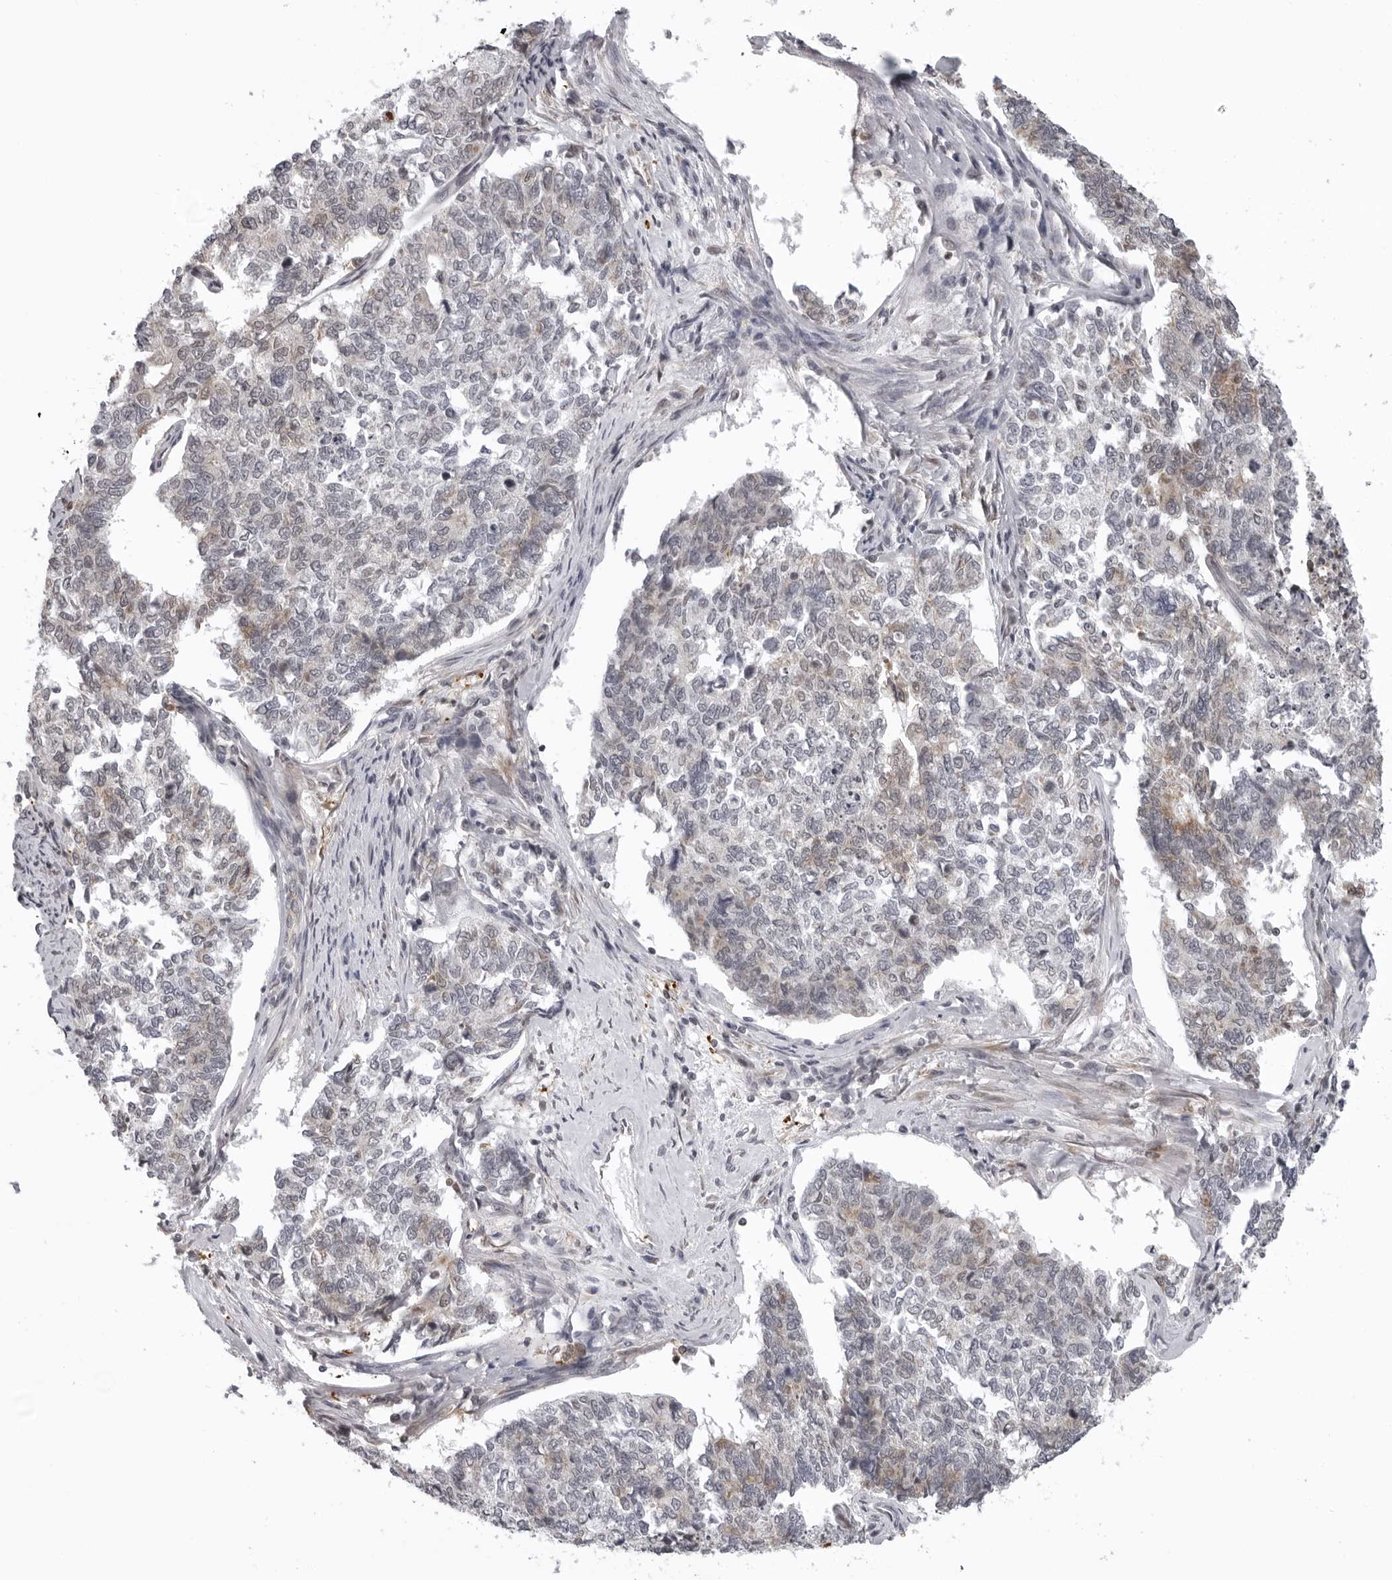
{"staining": {"intensity": "weak", "quantity": "<25%", "location": "cytoplasmic/membranous"}, "tissue": "cervical cancer", "cell_type": "Tumor cells", "image_type": "cancer", "snomed": [{"axis": "morphology", "description": "Squamous cell carcinoma, NOS"}, {"axis": "topography", "description": "Cervix"}], "caption": "A micrograph of cervical cancer (squamous cell carcinoma) stained for a protein shows no brown staining in tumor cells.", "gene": "MRPS15", "patient": {"sex": "female", "age": 63}}